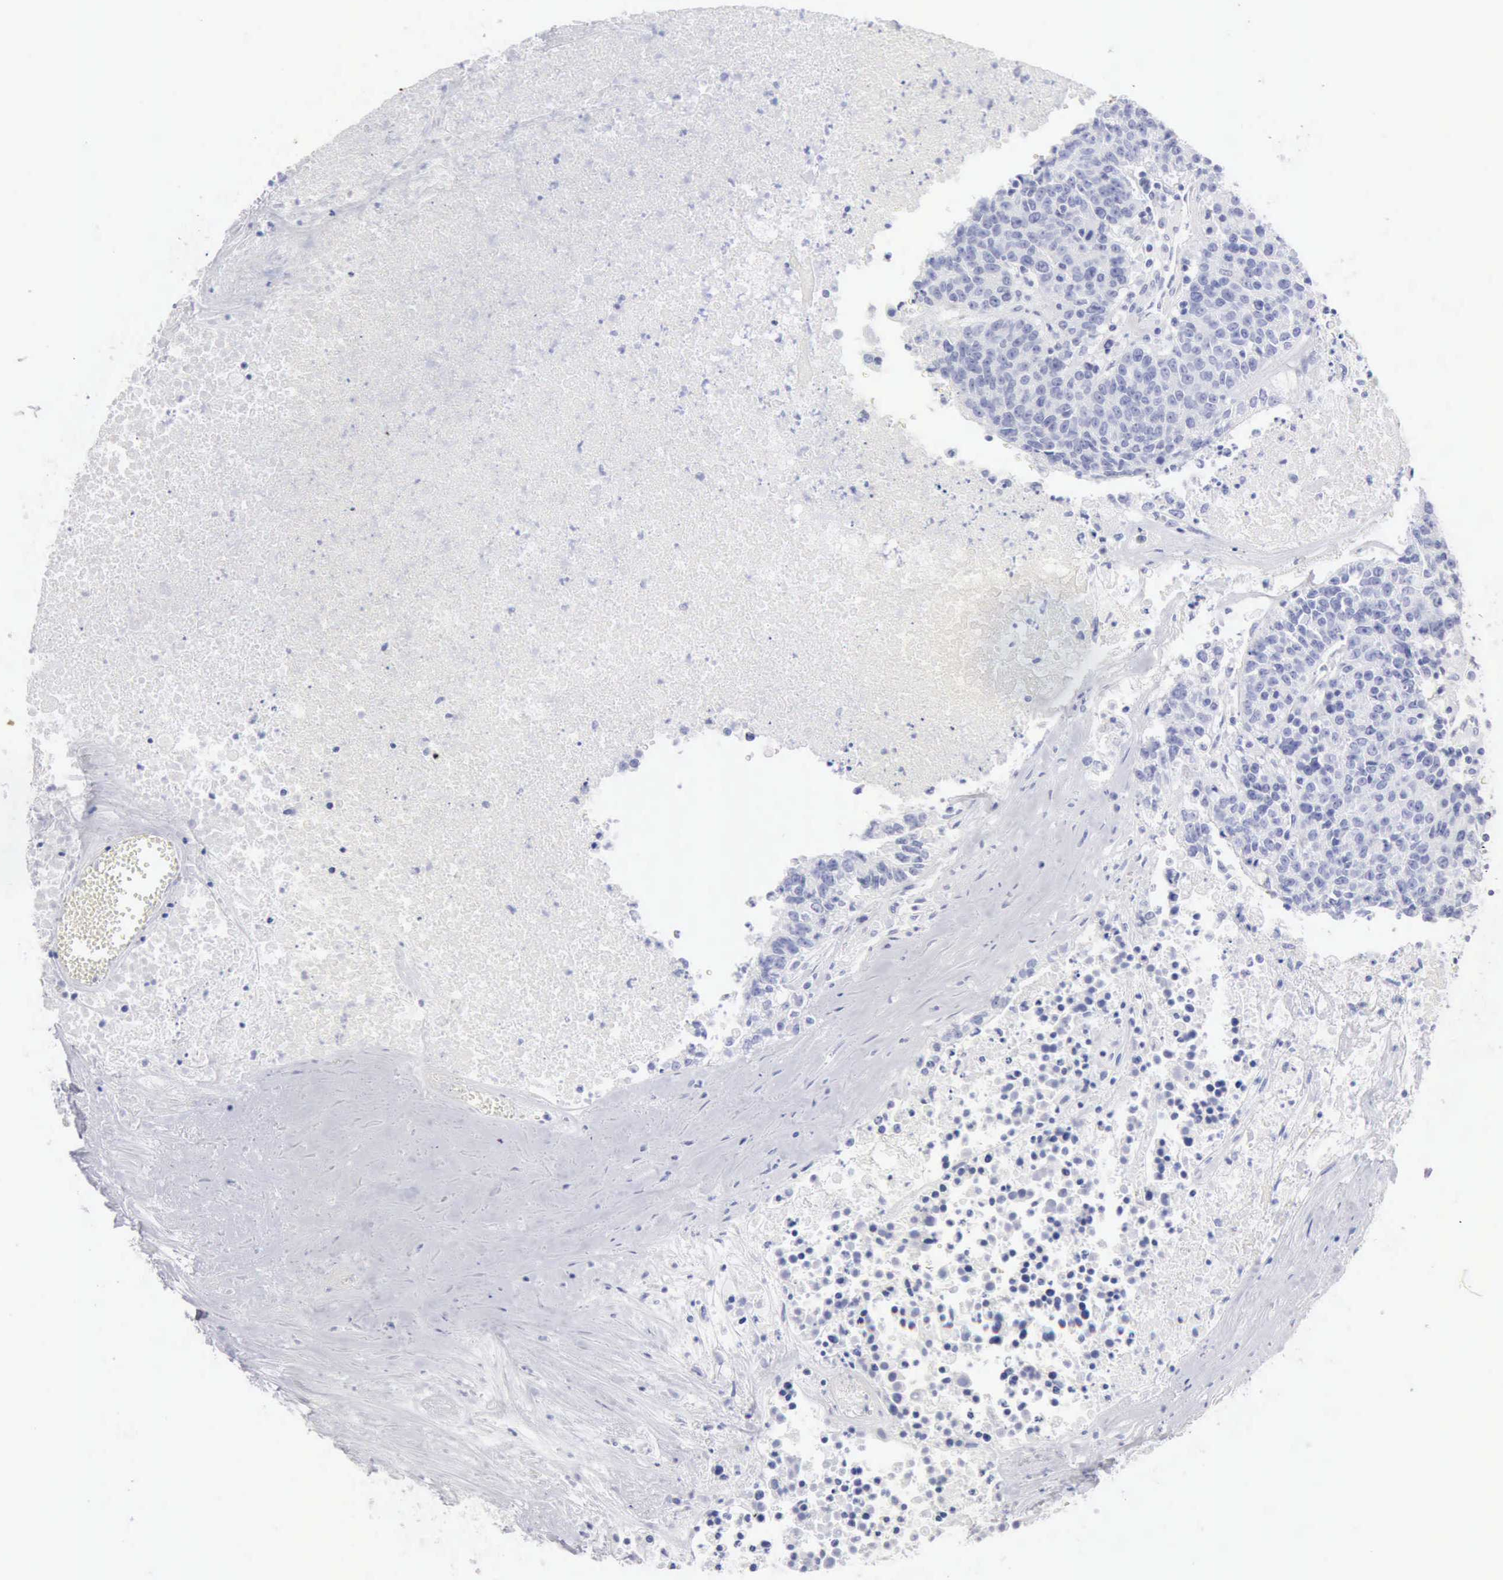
{"staining": {"intensity": "negative", "quantity": "none", "location": "none"}, "tissue": "colorectal cancer", "cell_type": "Tumor cells", "image_type": "cancer", "snomed": [{"axis": "morphology", "description": "Adenocarcinoma, NOS"}, {"axis": "topography", "description": "Colon"}], "caption": "This is an immunohistochemistry histopathology image of human adenocarcinoma (colorectal). There is no expression in tumor cells.", "gene": "KRT10", "patient": {"sex": "female", "age": 53}}